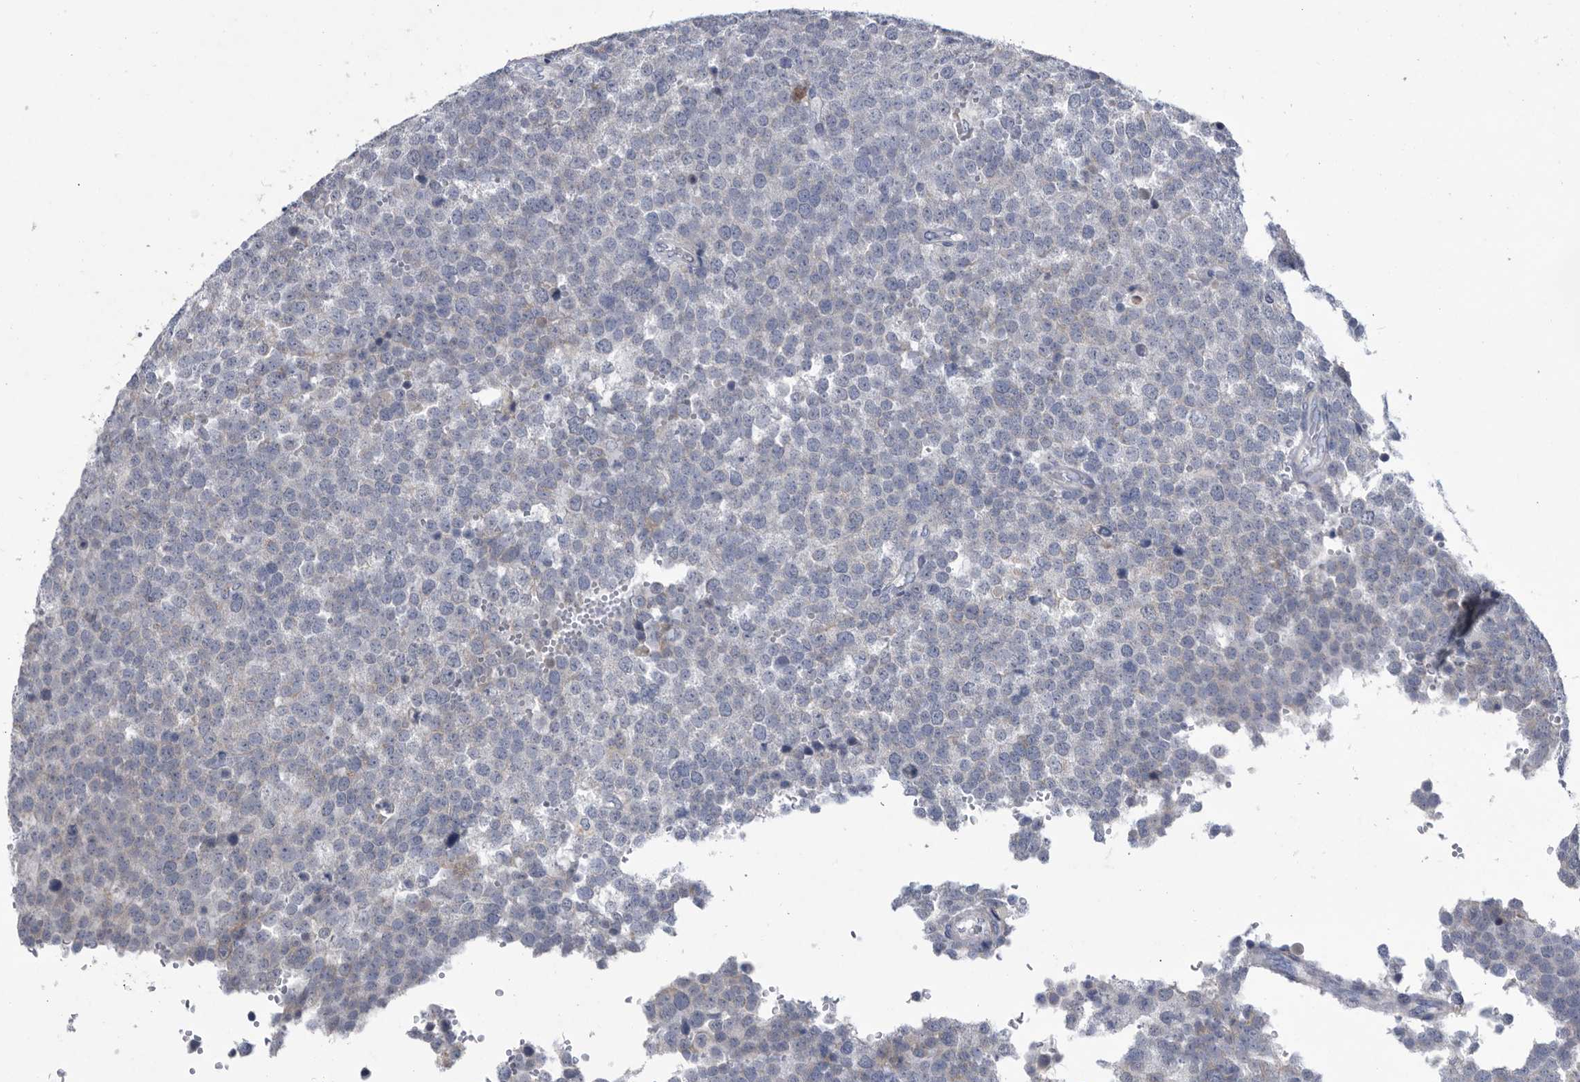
{"staining": {"intensity": "negative", "quantity": "none", "location": "none"}, "tissue": "testis cancer", "cell_type": "Tumor cells", "image_type": "cancer", "snomed": [{"axis": "morphology", "description": "Seminoma, NOS"}, {"axis": "topography", "description": "Testis"}], "caption": "Protein analysis of testis seminoma shows no significant staining in tumor cells.", "gene": "BTBD6", "patient": {"sex": "male", "age": 71}}